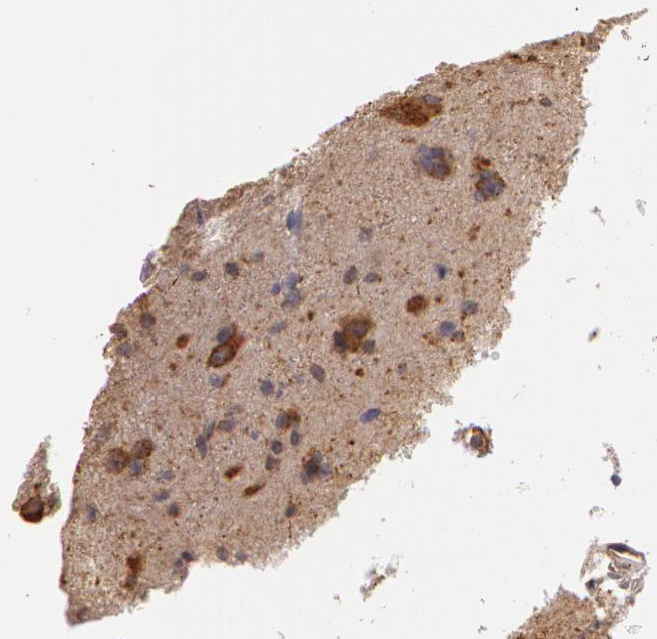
{"staining": {"intensity": "moderate", "quantity": "25%-75%", "location": "cytoplasmic/membranous"}, "tissue": "glioma", "cell_type": "Tumor cells", "image_type": "cancer", "snomed": [{"axis": "morphology", "description": "Glioma, malignant, Low grade"}, {"axis": "topography", "description": "Brain"}], "caption": "An IHC photomicrograph of neoplastic tissue is shown. Protein staining in brown shows moderate cytoplasmic/membranous positivity in low-grade glioma (malignant) within tumor cells. (DAB IHC, brown staining for protein, blue staining for nuclei).", "gene": "APP", "patient": {"sex": "female", "age": 15}}